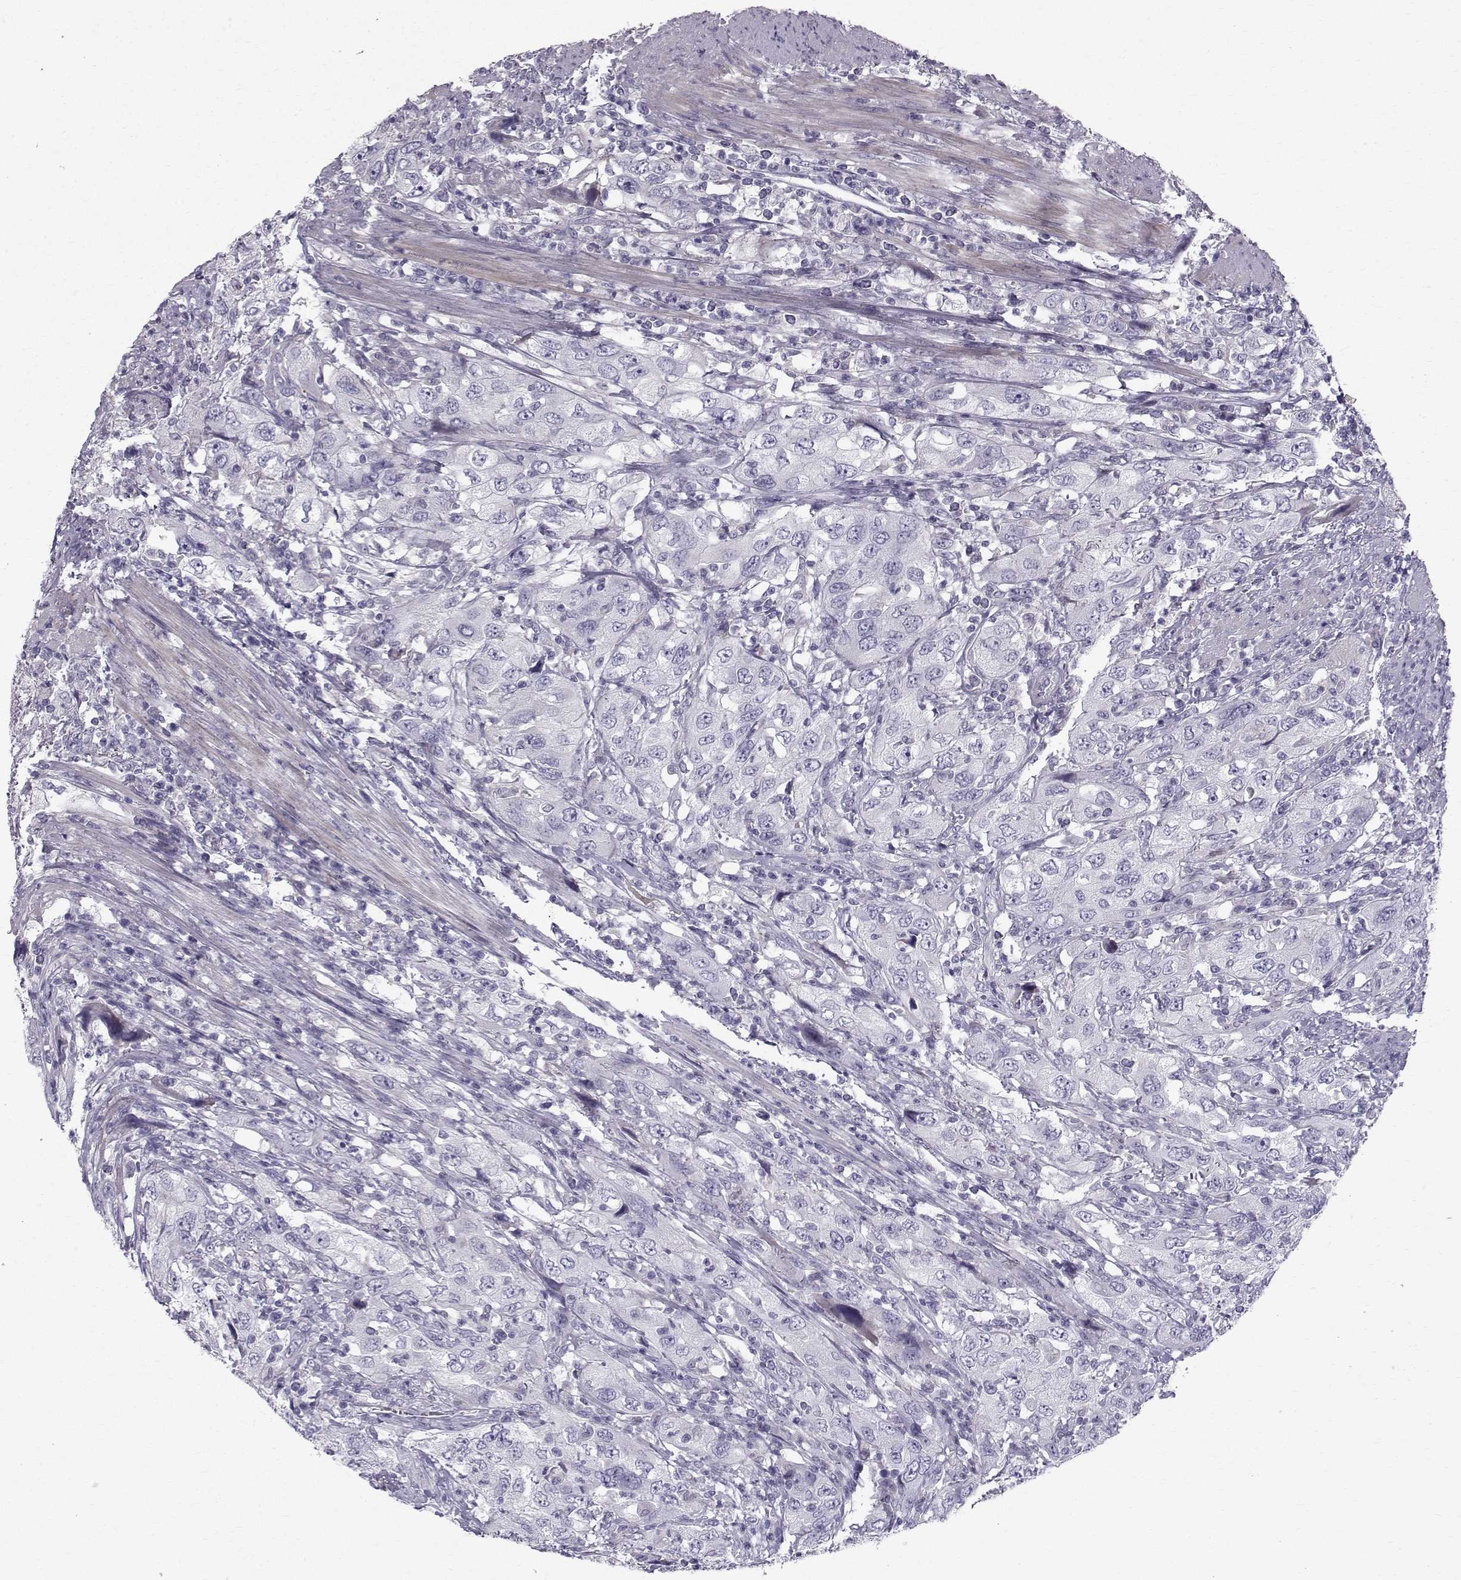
{"staining": {"intensity": "negative", "quantity": "none", "location": "none"}, "tissue": "urothelial cancer", "cell_type": "Tumor cells", "image_type": "cancer", "snomed": [{"axis": "morphology", "description": "Urothelial carcinoma, High grade"}, {"axis": "topography", "description": "Urinary bladder"}], "caption": "IHC histopathology image of urothelial carcinoma (high-grade) stained for a protein (brown), which reveals no positivity in tumor cells. (Brightfield microscopy of DAB IHC at high magnification).", "gene": "CALCR", "patient": {"sex": "male", "age": 76}}